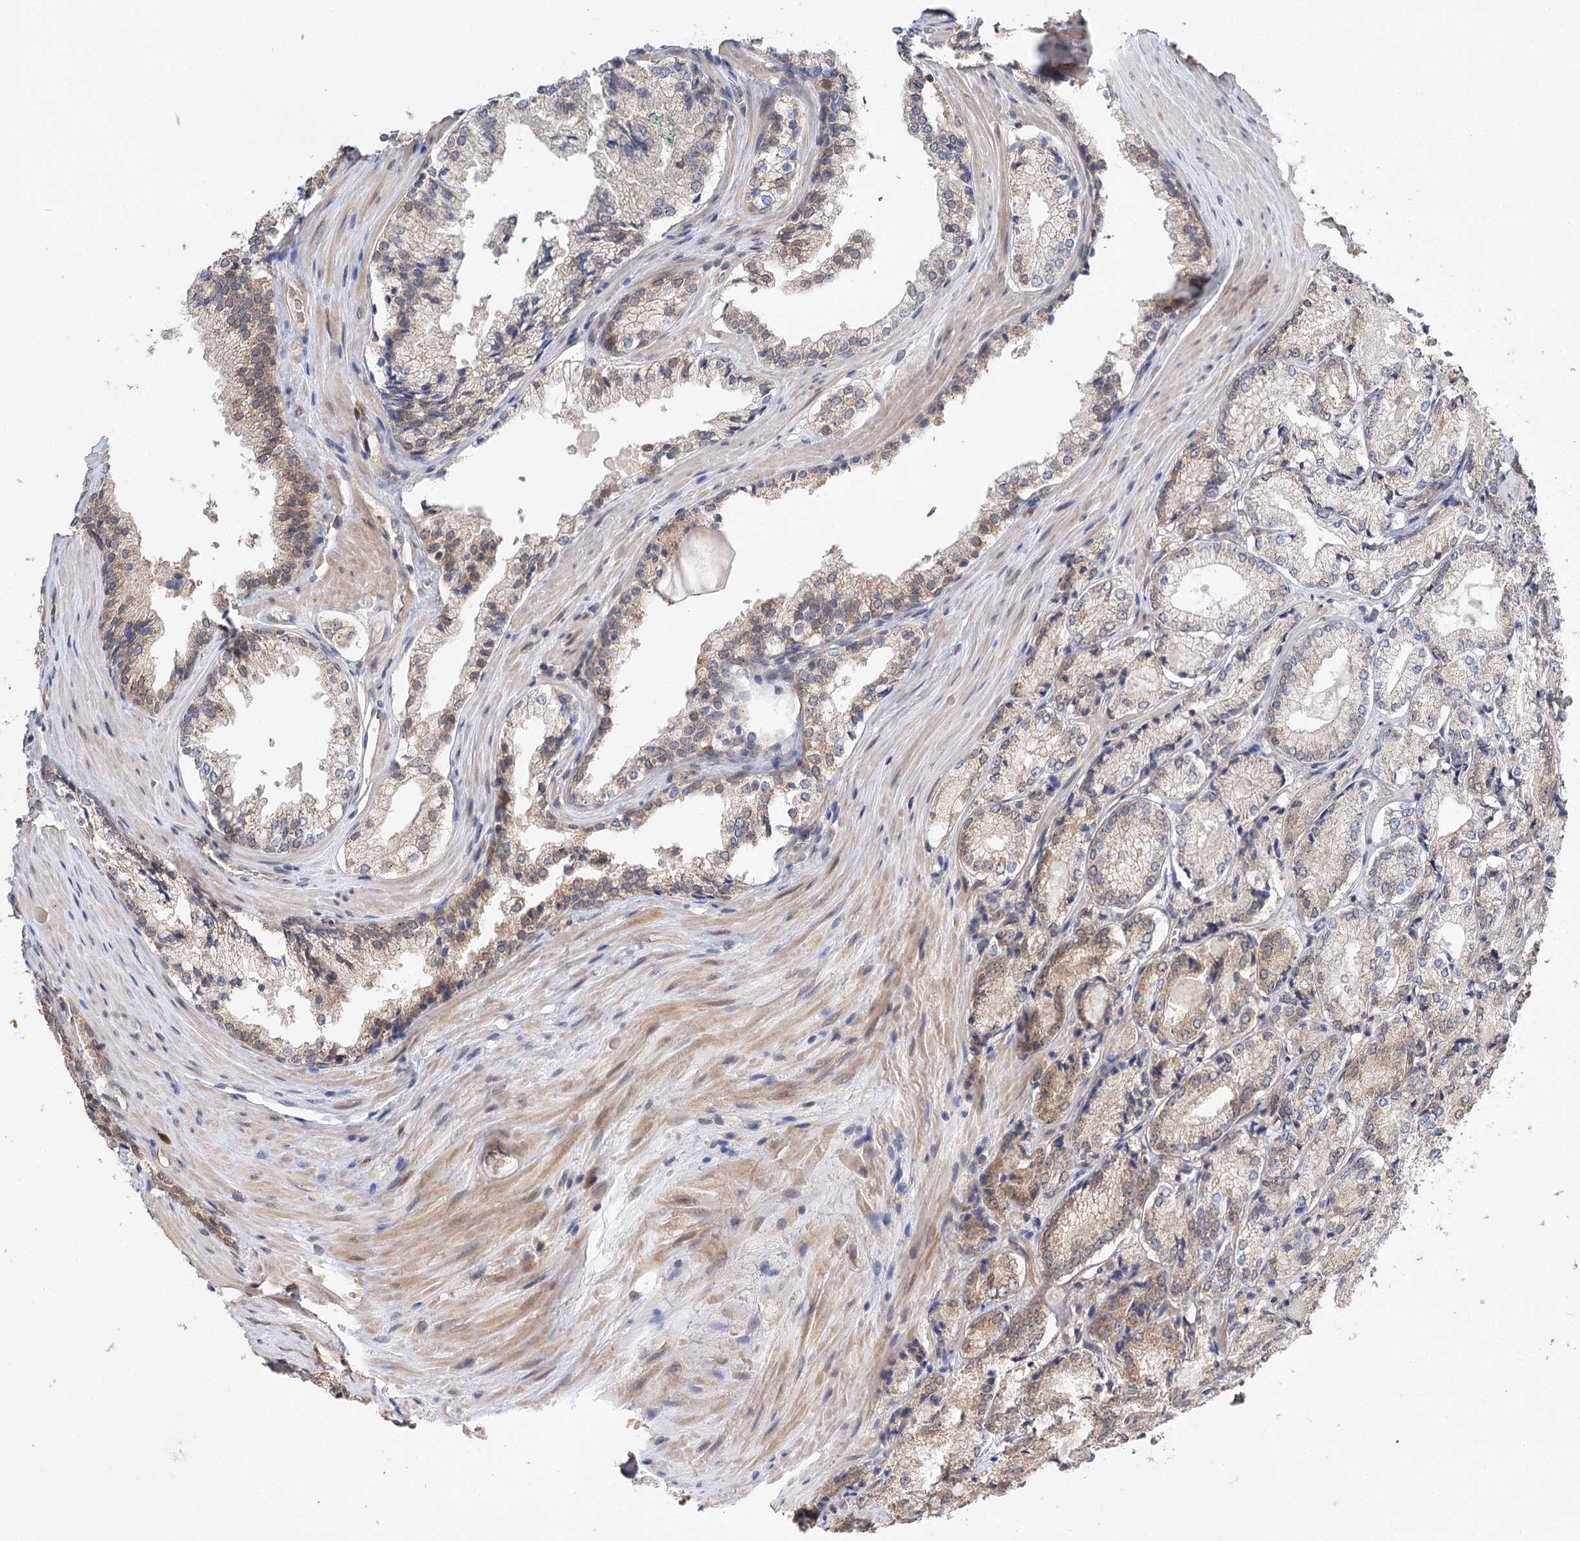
{"staining": {"intensity": "weak", "quantity": "<25%", "location": "cytoplasmic/membranous"}, "tissue": "prostate cancer", "cell_type": "Tumor cells", "image_type": "cancer", "snomed": [{"axis": "morphology", "description": "Adenocarcinoma, Low grade"}, {"axis": "topography", "description": "Prostate"}], "caption": "Immunohistochemistry image of human prostate adenocarcinoma (low-grade) stained for a protein (brown), which shows no expression in tumor cells.", "gene": "NOPCHAP1", "patient": {"sex": "male", "age": 74}}